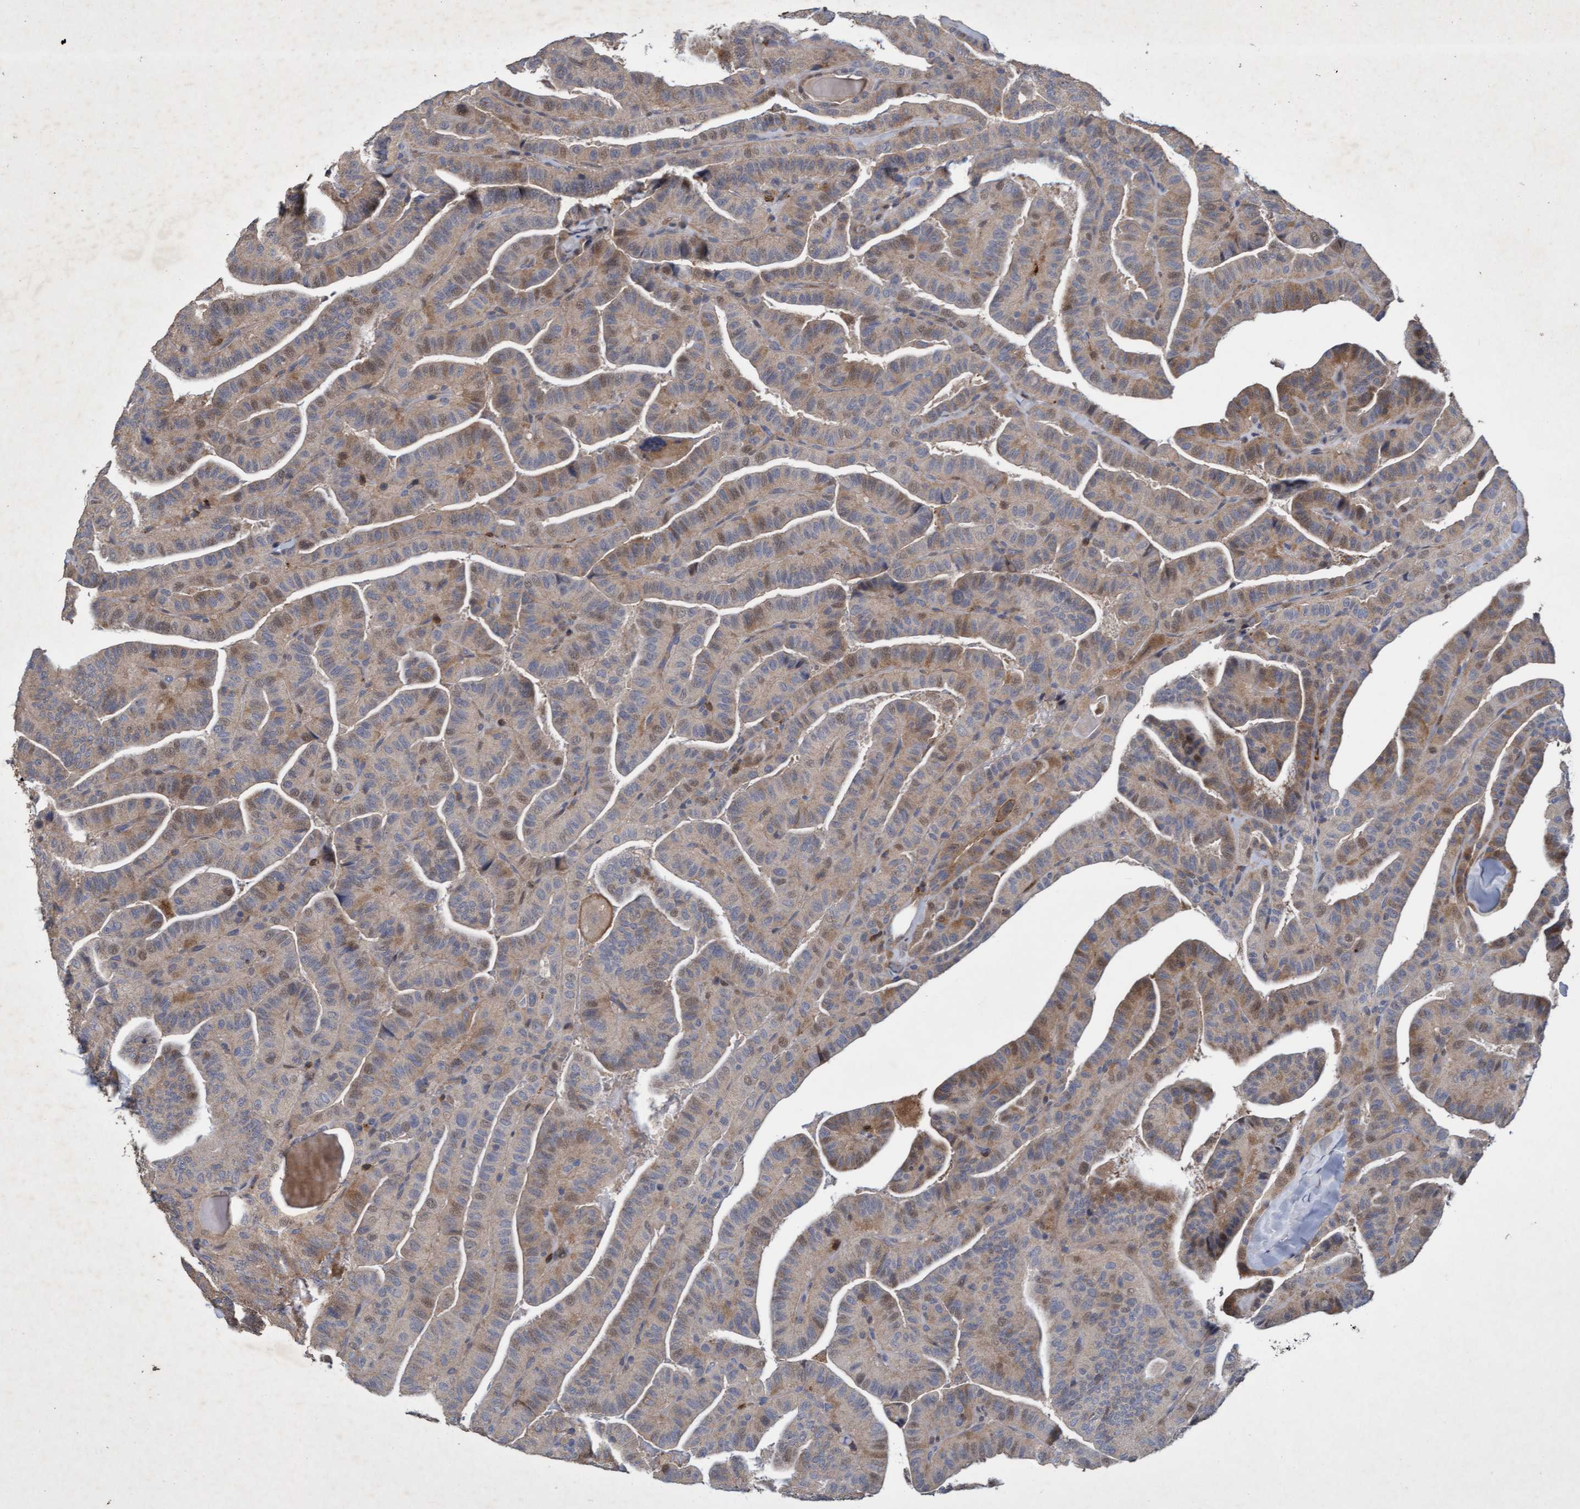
{"staining": {"intensity": "weak", "quantity": ">75%", "location": "cytoplasmic/membranous"}, "tissue": "thyroid cancer", "cell_type": "Tumor cells", "image_type": "cancer", "snomed": [{"axis": "morphology", "description": "Papillary adenocarcinoma, NOS"}, {"axis": "topography", "description": "Thyroid gland"}], "caption": "Papillary adenocarcinoma (thyroid) stained with a protein marker reveals weak staining in tumor cells.", "gene": "ZNF677", "patient": {"sex": "male", "age": 77}}